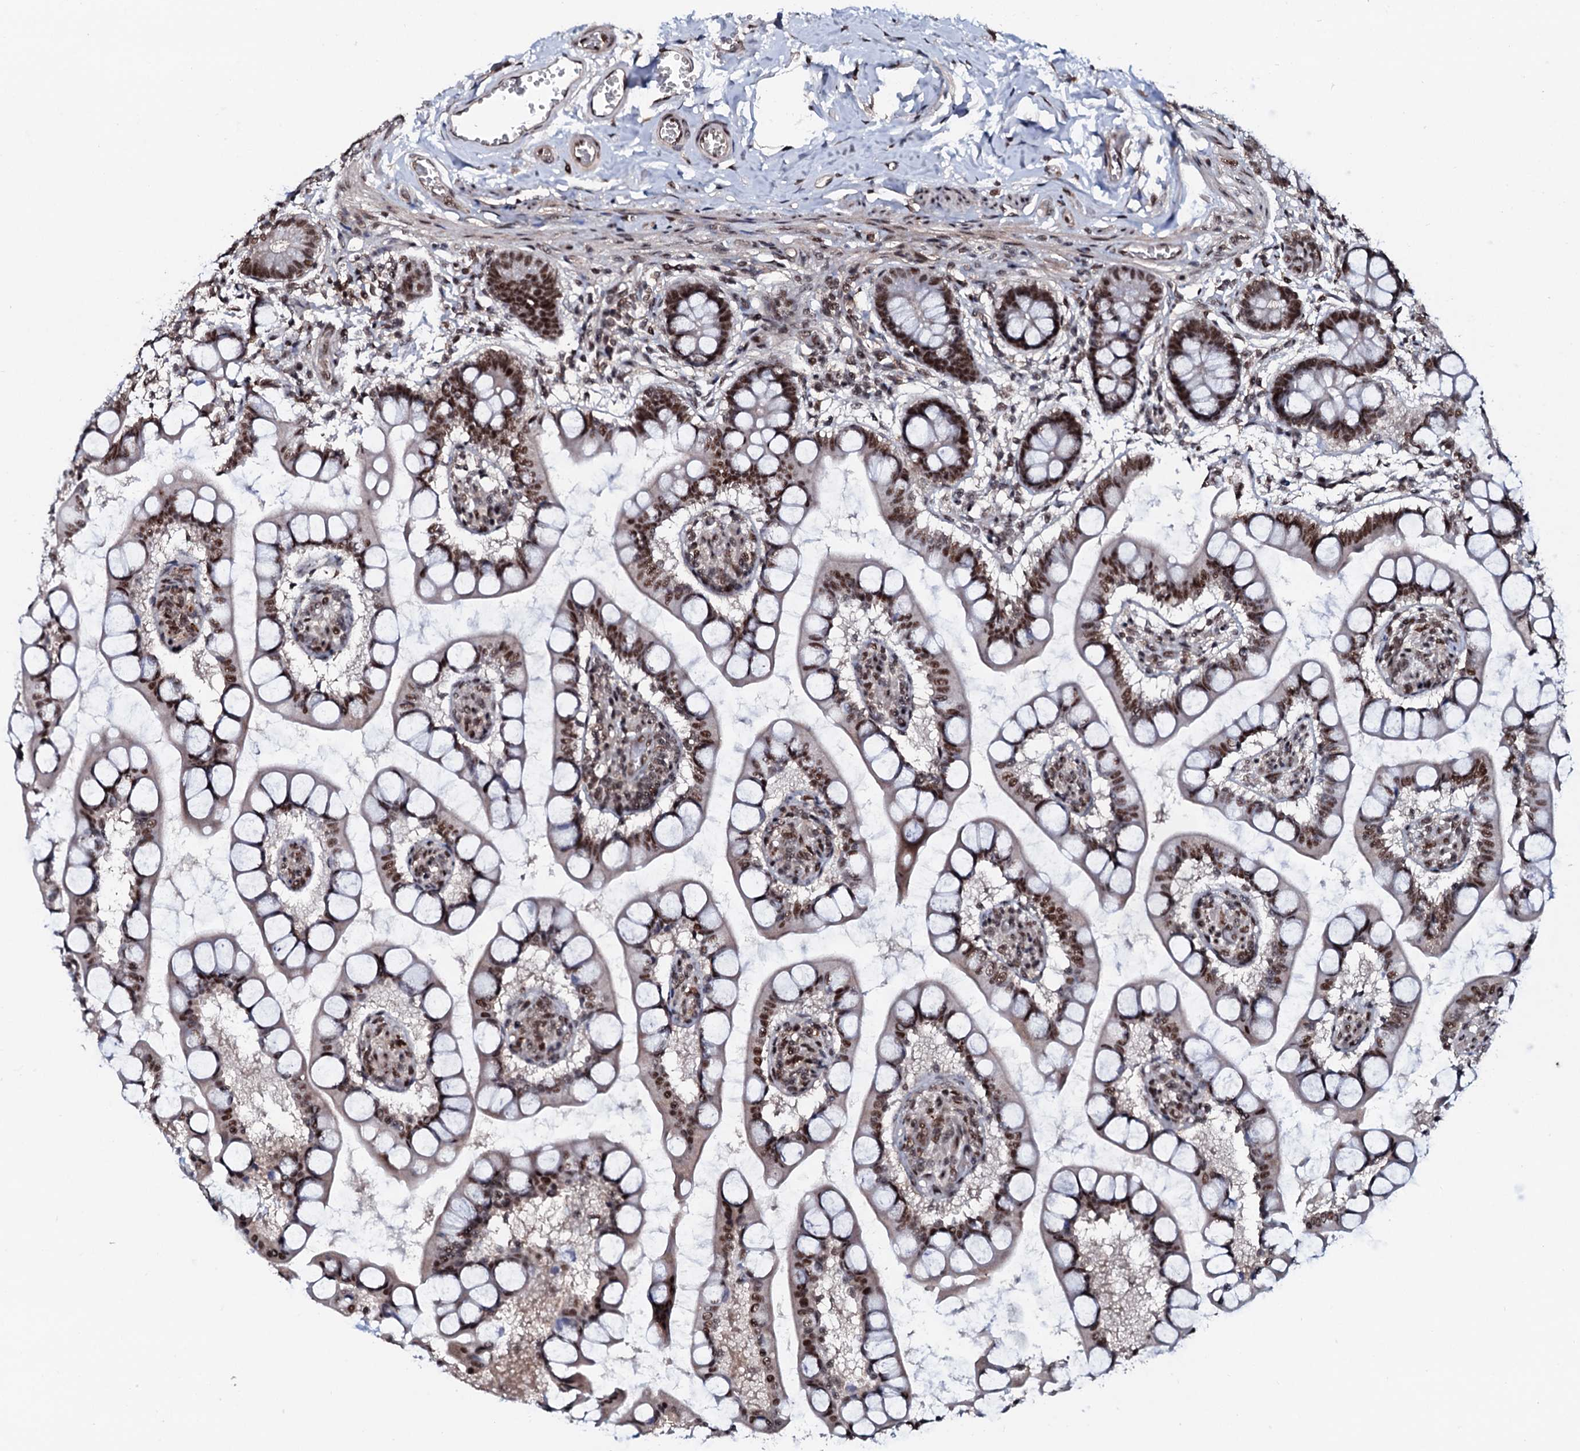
{"staining": {"intensity": "strong", "quantity": ">75%", "location": "nuclear"}, "tissue": "small intestine", "cell_type": "Glandular cells", "image_type": "normal", "snomed": [{"axis": "morphology", "description": "Normal tissue, NOS"}, {"axis": "topography", "description": "Small intestine"}], "caption": "This photomicrograph exhibits unremarkable small intestine stained with immunohistochemistry to label a protein in brown. The nuclear of glandular cells show strong positivity for the protein. Nuclei are counter-stained blue.", "gene": "PRPF18", "patient": {"sex": "male", "age": 52}}